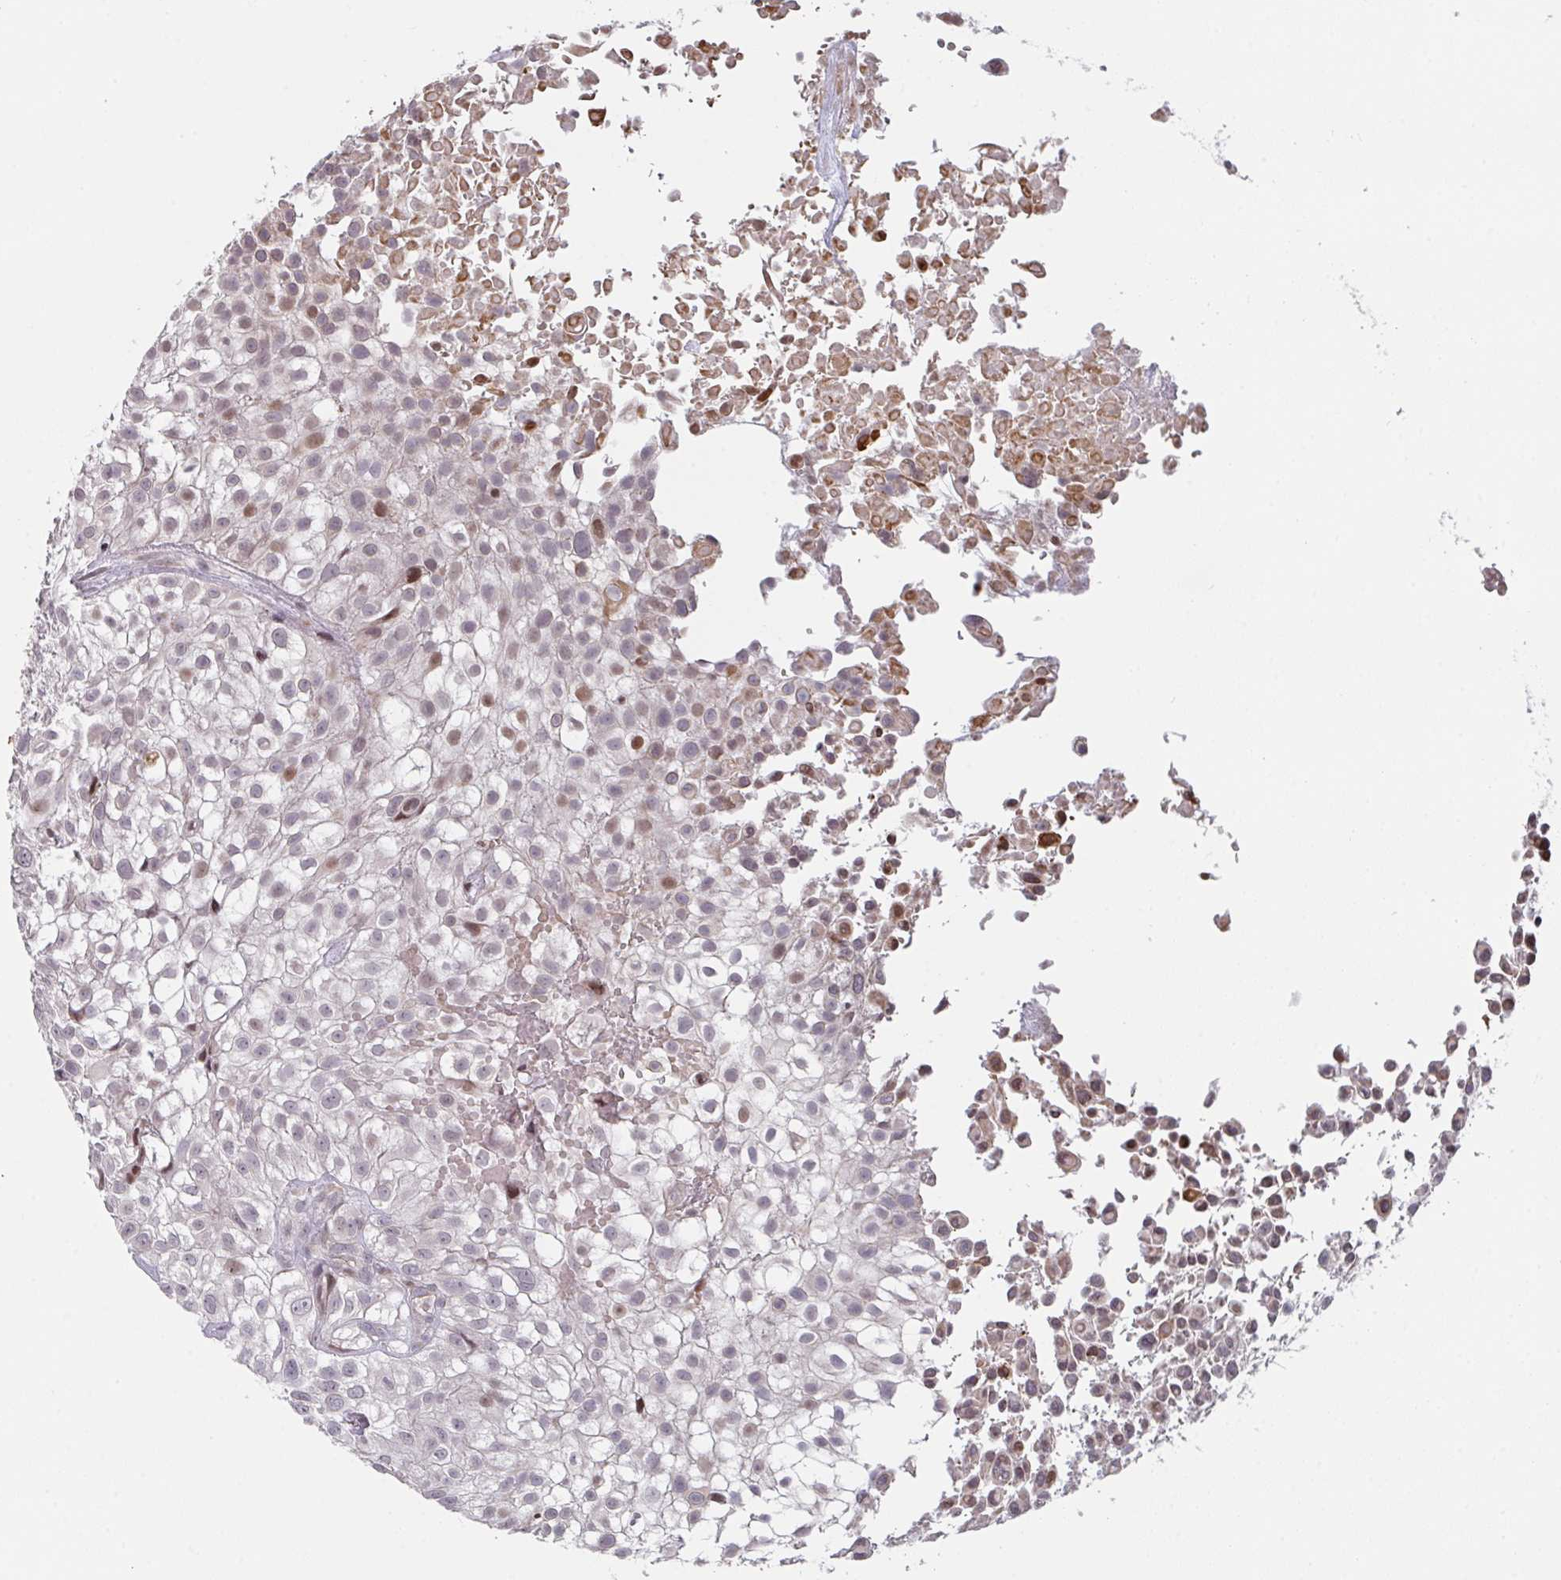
{"staining": {"intensity": "moderate", "quantity": "<25%", "location": "nuclear"}, "tissue": "urothelial cancer", "cell_type": "Tumor cells", "image_type": "cancer", "snomed": [{"axis": "morphology", "description": "Urothelial carcinoma, High grade"}, {"axis": "topography", "description": "Urinary bladder"}], "caption": "Human high-grade urothelial carcinoma stained for a protein (brown) exhibits moderate nuclear positive positivity in about <25% of tumor cells.", "gene": "PCDHB8", "patient": {"sex": "male", "age": 56}}